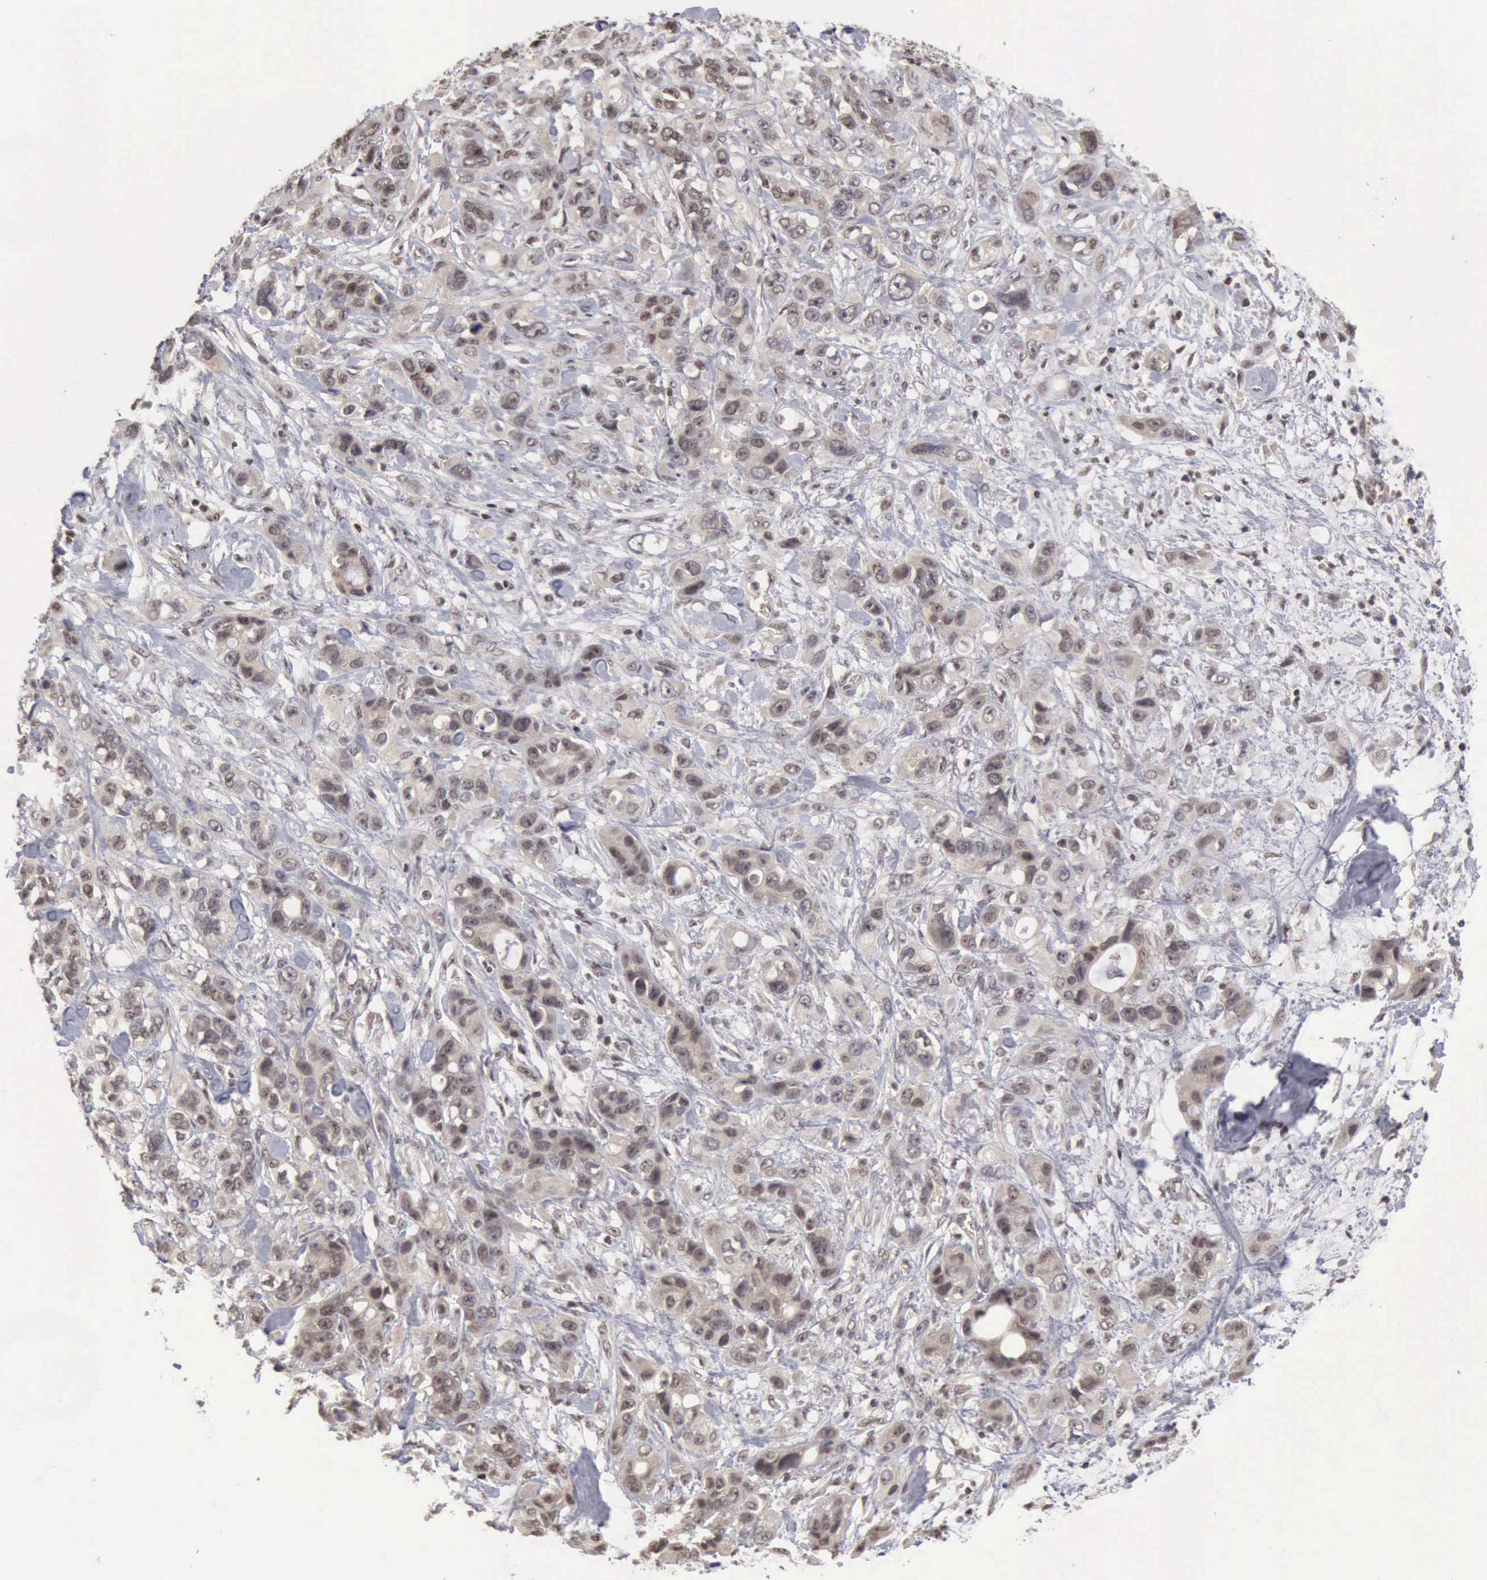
{"staining": {"intensity": "weak", "quantity": ">75%", "location": "cytoplasmic/membranous"}, "tissue": "stomach cancer", "cell_type": "Tumor cells", "image_type": "cancer", "snomed": [{"axis": "morphology", "description": "Adenocarcinoma, NOS"}, {"axis": "topography", "description": "Stomach, upper"}], "caption": "Stomach cancer stained with DAB (3,3'-diaminobenzidine) immunohistochemistry reveals low levels of weak cytoplasmic/membranous staining in about >75% of tumor cells.", "gene": "CDKN2A", "patient": {"sex": "male", "age": 47}}